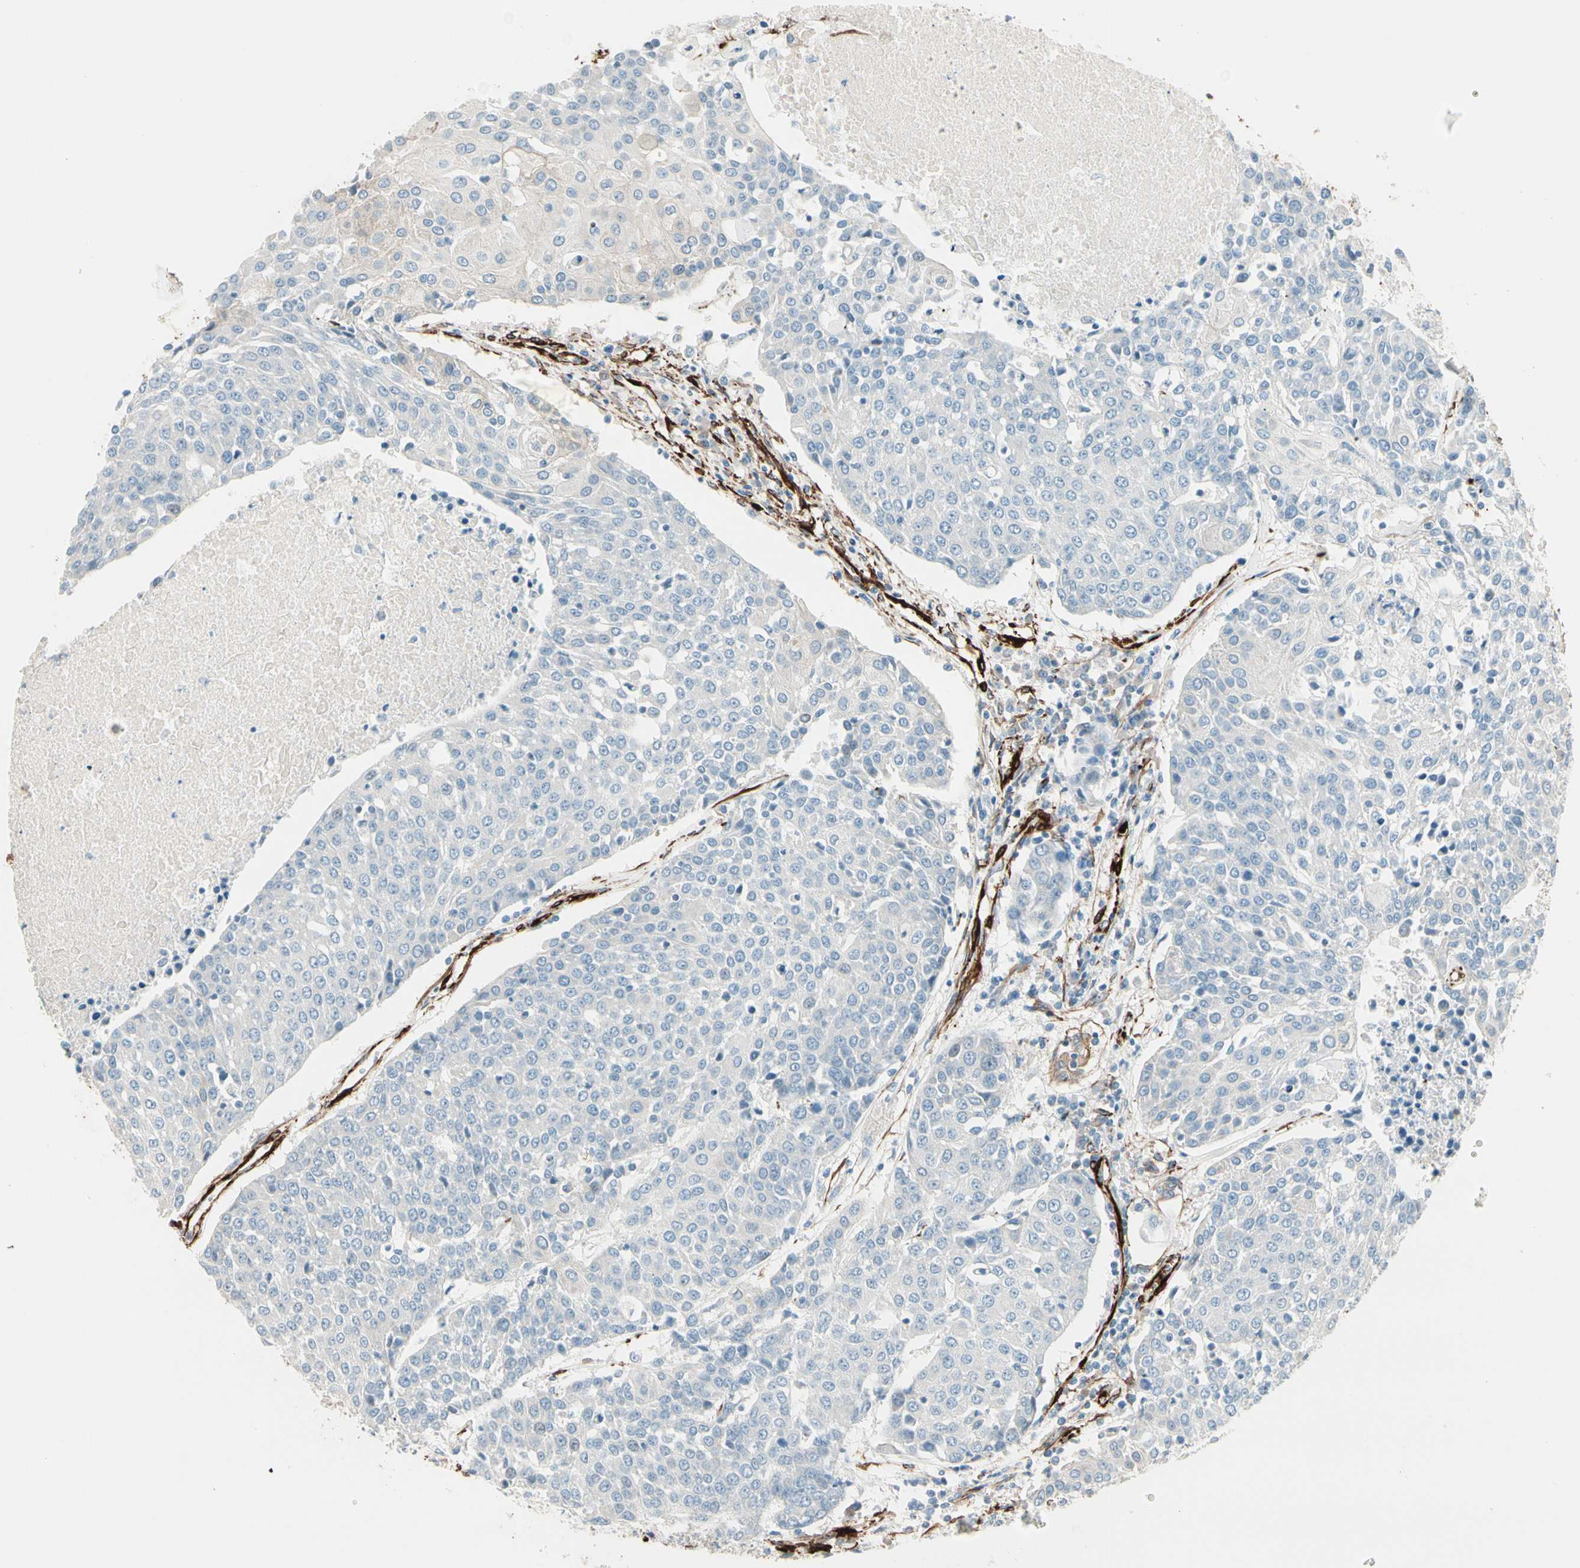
{"staining": {"intensity": "negative", "quantity": "none", "location": "none"}, "tissue": "urothelial cancer", "cell_type": "Tumor cells", "image_type": "cancer", "snomed": [{"axis": "morphology", "description": "Urothelial carcinoma, High grade"}, {"axis": "topography", "description": "Urinary bladder"}], "caption": "Urothelial carcinoma (high-grade) was stained to show a protein in brown. There is no significant staining in tumor cells.", "gene": "CALD1", "patient": {"sex": "female", "age": 85}}